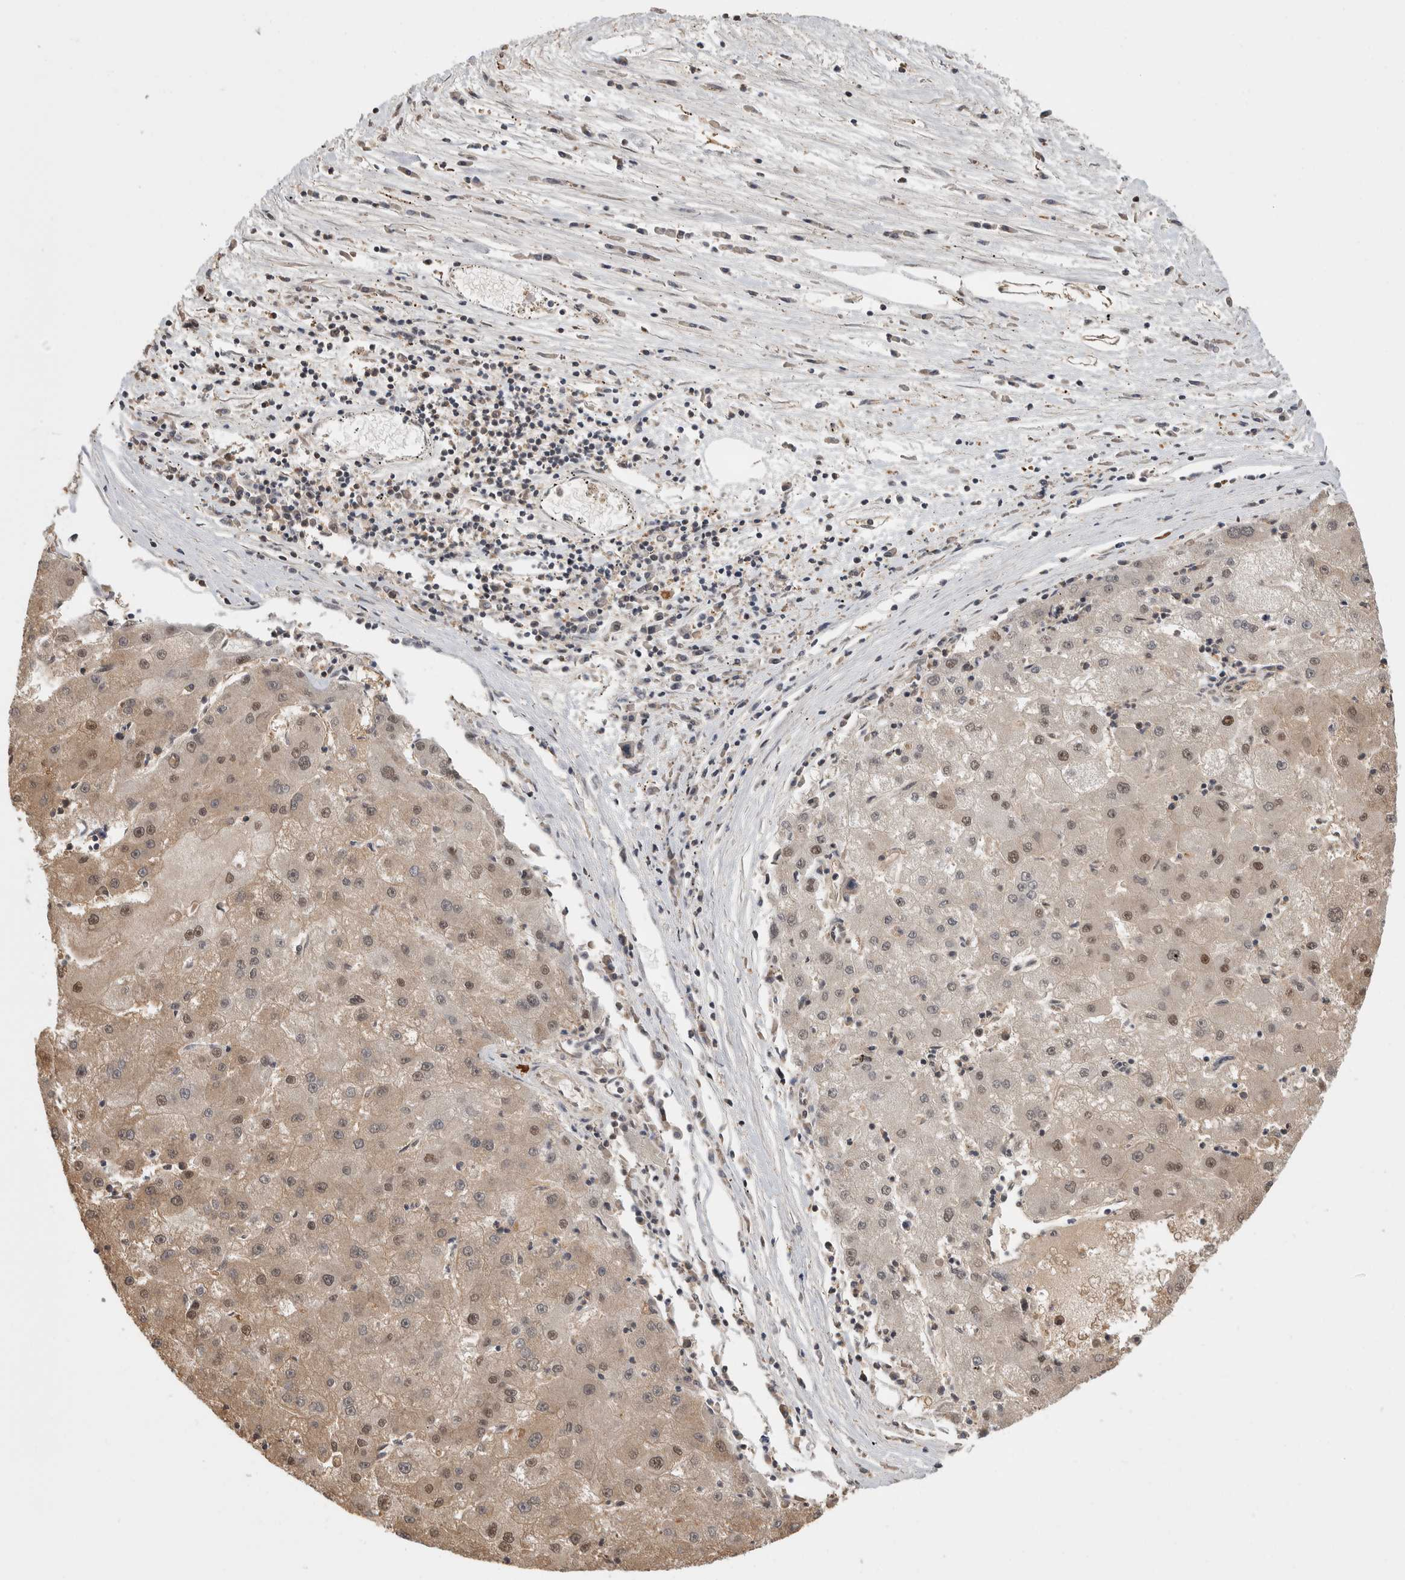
{"staining": {"intensity": "weak", "quantity": ">75%", "location": "cytoplasmic/membranous,nuclear"}, "tissue": "liver cancer", "cell_type": "Tumor cells", "image_type": "cancer", "snomed": [{"axis": "morphology", "description": "Carcinoma, Hepatocellular, NOS"}, {"axis": "topography", "description": "Liver"}], "caption": "The image shows staining of hepatocellular carcinoma (liver), revealing weak cytoplasmic/membranous and nuclear protein expression (brown color) within tumor cells.", "gene": "ZNF592", "patient": {"sex": "male", "age": 72}}